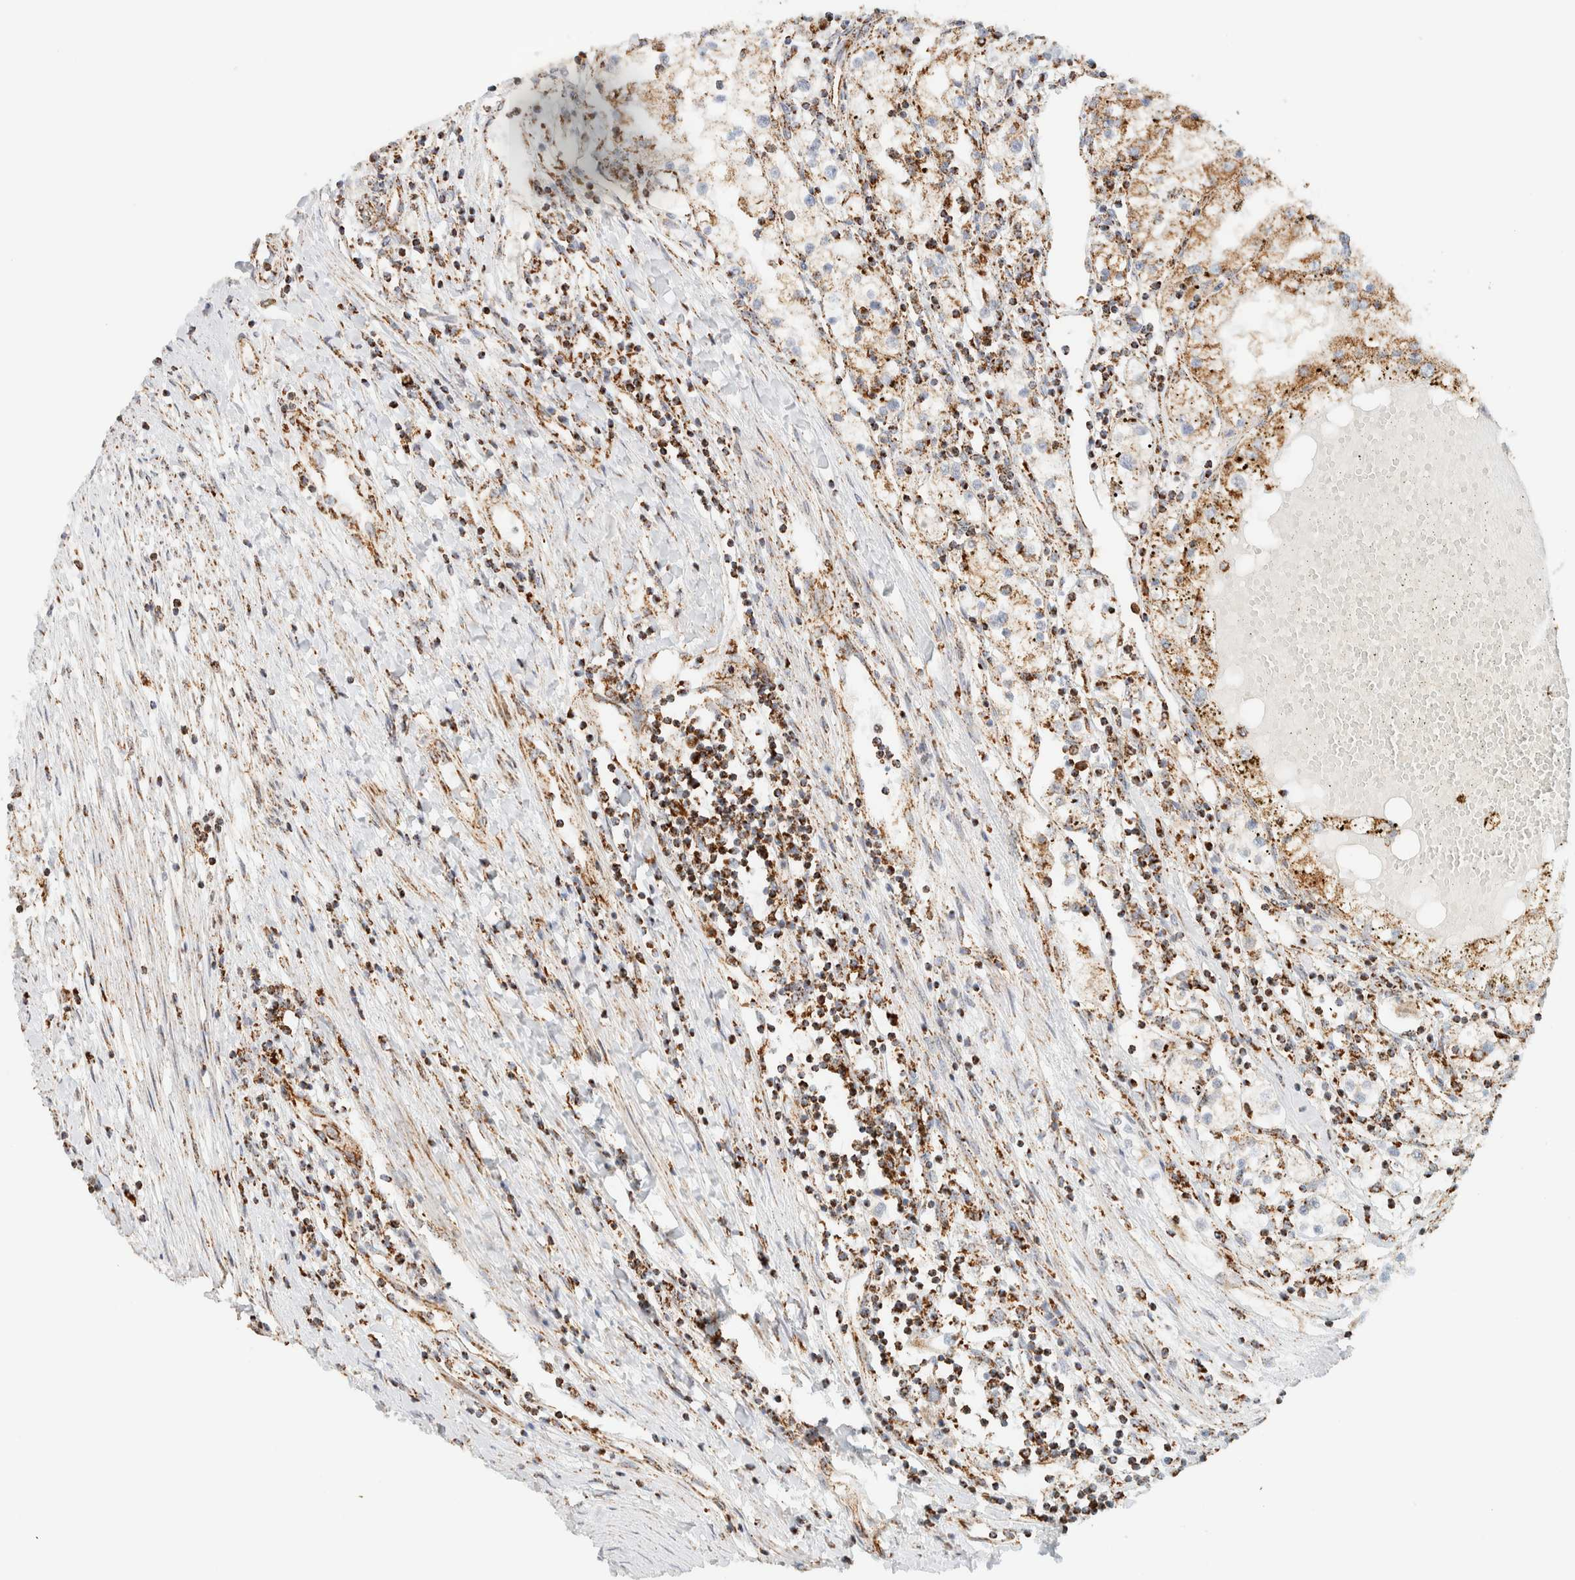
{"staining": {"intensity": "moderate", "quantity": ">75%", "location": "cytoplasmic/membranous"}, "tissue": "renal cancer", "cell_type": "Tumor cells", "image_type": "cancer", "snomed": [{"axis": "morphology", "description": "Adenocarcinoma, NOS"}, {"axis": "topography", "description": "Kidney"}], "caption": "The histopathology image demonstrates staining of adenocarcinoma (renal), revealing moderate cytoplasmic/membranous protein staining (brown color) within tumor cells. The staining was performed using DAB (3,3'-diaminobenzidine), with brown indicating positive protein expression. Nuclei are stained blue with hematoxylin.", "gene": "KIFAP3", "patient": {"sex": "male", "age": 68}}